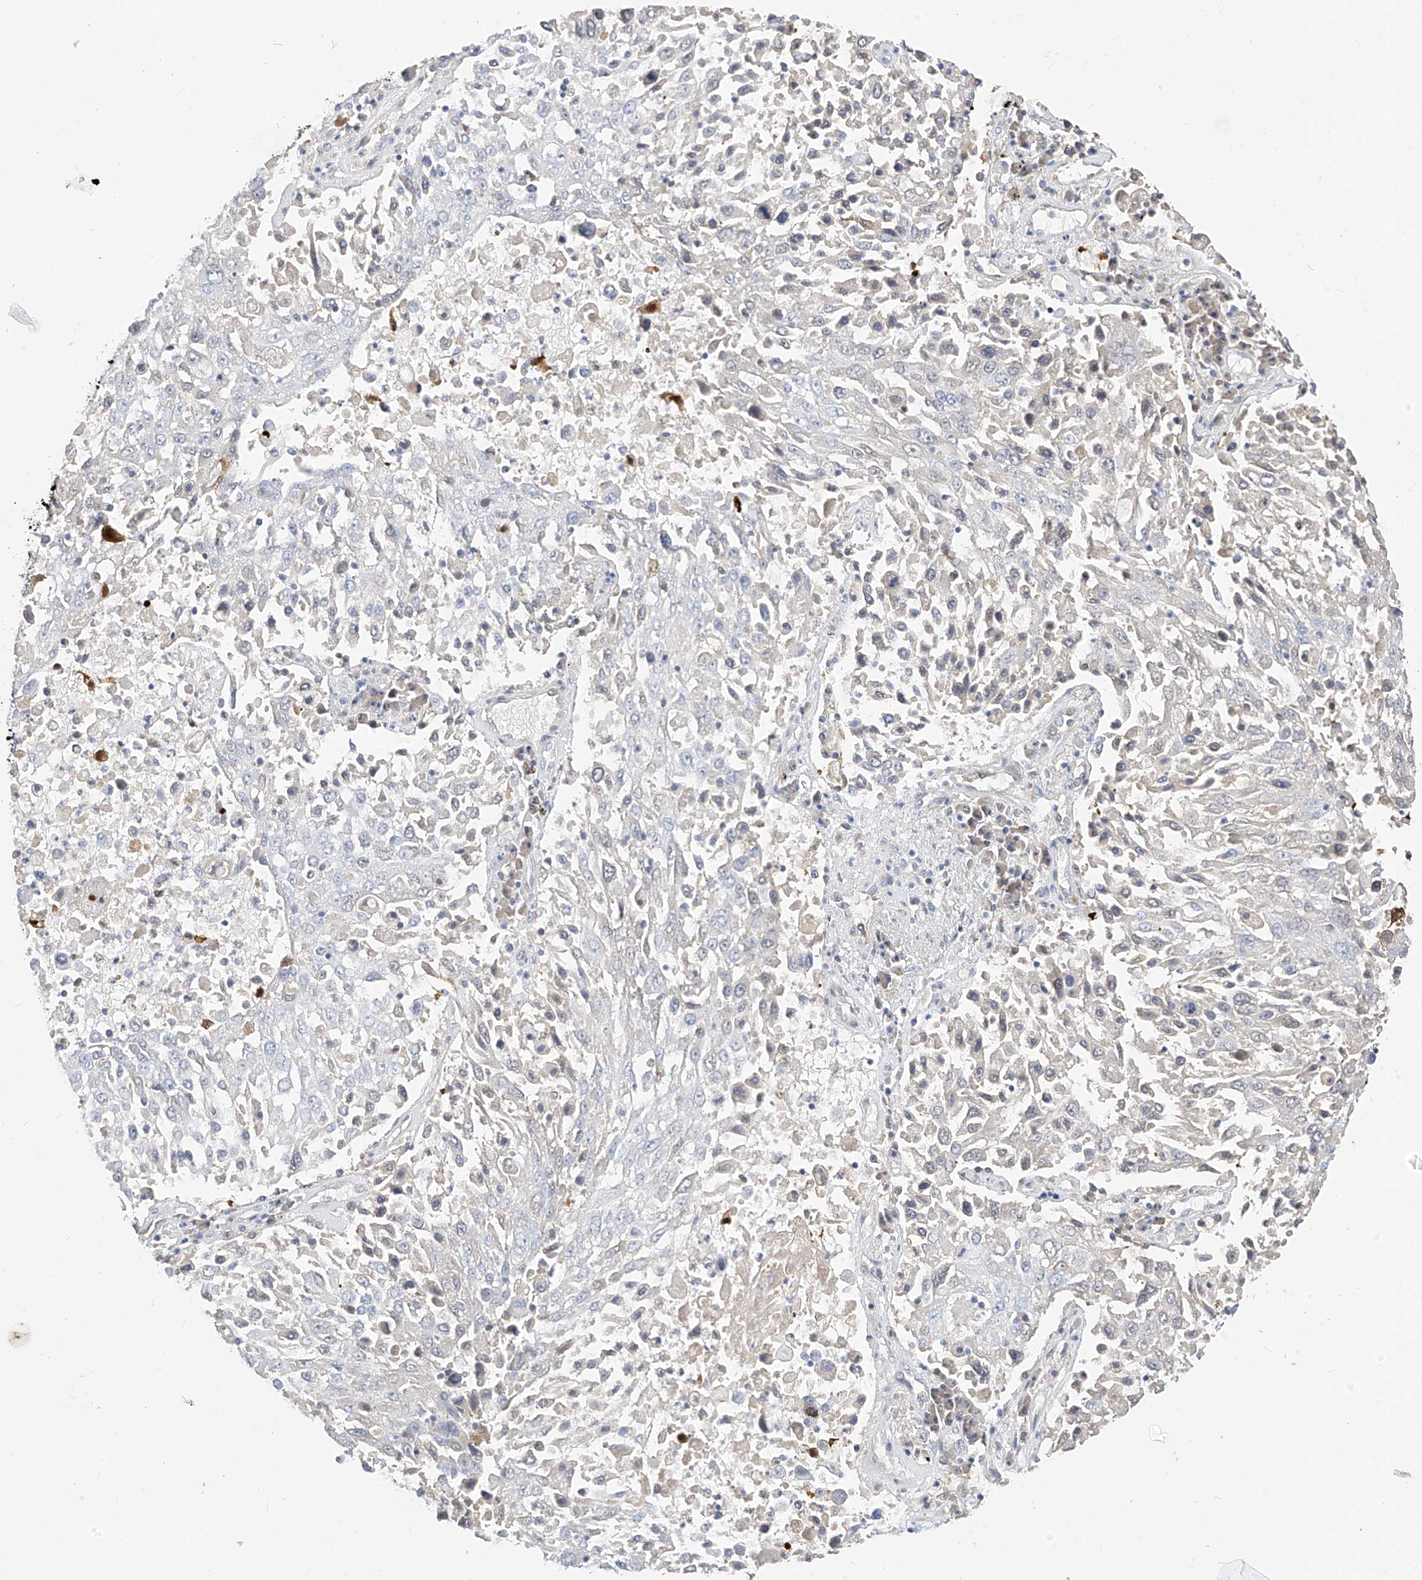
{"staining": {"intensity": "negative", "quantity": "none", "location": "none"}, "tissue": "lung cancer", "cell_type": "Tumor cells", "image_type": "cancer", "snomed": [{"axis": "morphology", "description": "Squamous cell carcinoma, NOS"}, {"axis": "topography", "description": "Lung"}], "caption": "Immunohistochemical staining of squamous cell carcinoma (lung) shows no significant expression in tumor cells. (Brightfield microscopy of DAB (3,3'-diaminobenzidine) IHC at high magnification).", "gene": "RASA2", "patient": {"sex": "male", "age": 65}}